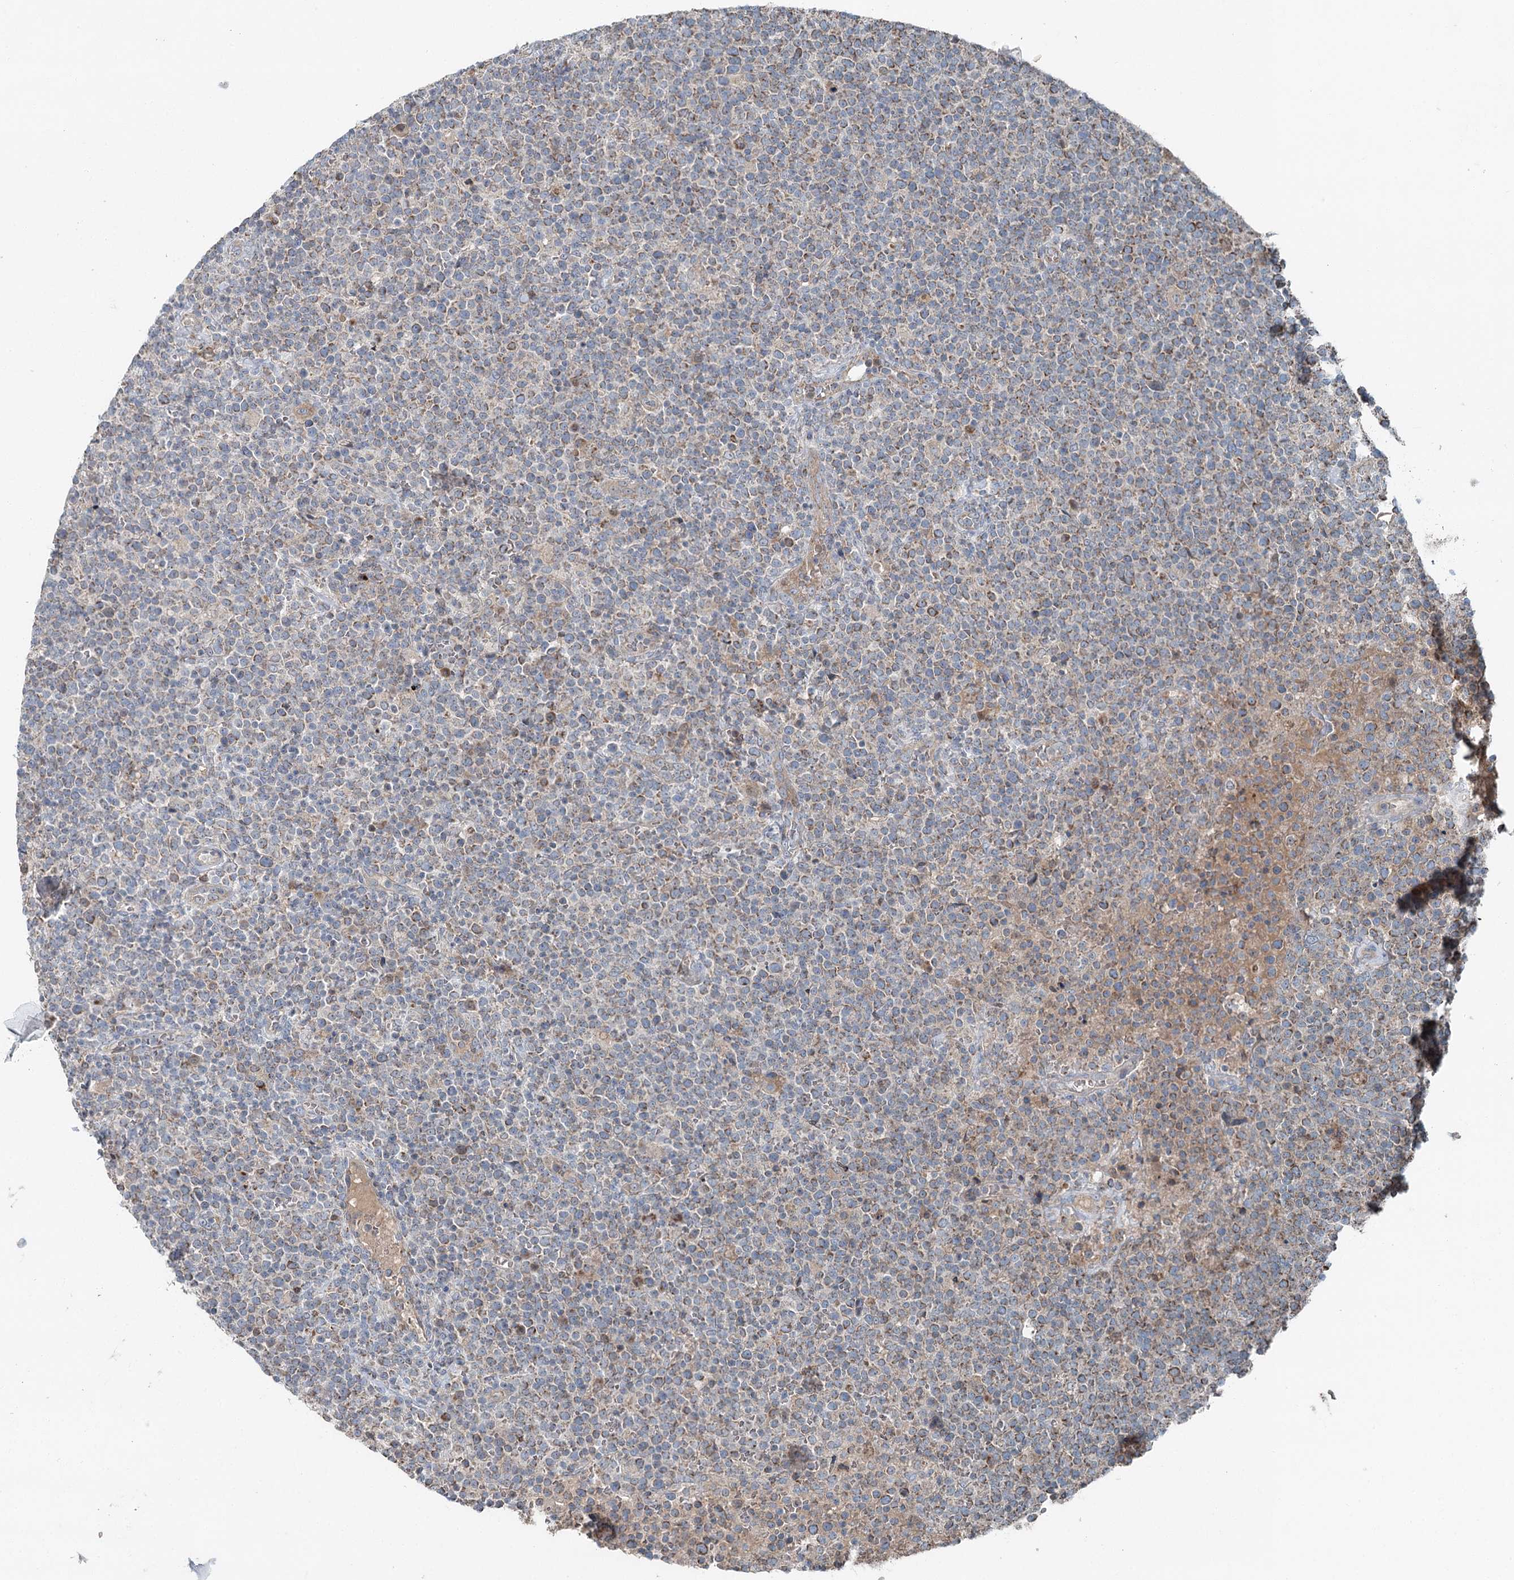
{"staining": {"intensity": "moderate", "quantity": ">75%", "location": "cytoplasmic/membranous"}, "tissue": "lymphoma", "cell_type": "Tumor cells", "image_type": "cancer", "snomed": [{"axis": "morphology", "description": "Malignant lymphoma, non-Hodgkin's type, High grade"}, {"axis": "topography", "description": "Lymph node"}], "caption": "Protein expression analysis of malignant lymphoma, non-Hodgkin's type (high-grade) demonstrates moderate cytoplasmic/membranous positivity in about >75% of tumor cells.", "gene": "CHCHD5", "patient": {"sex": "male", "age": 61}}